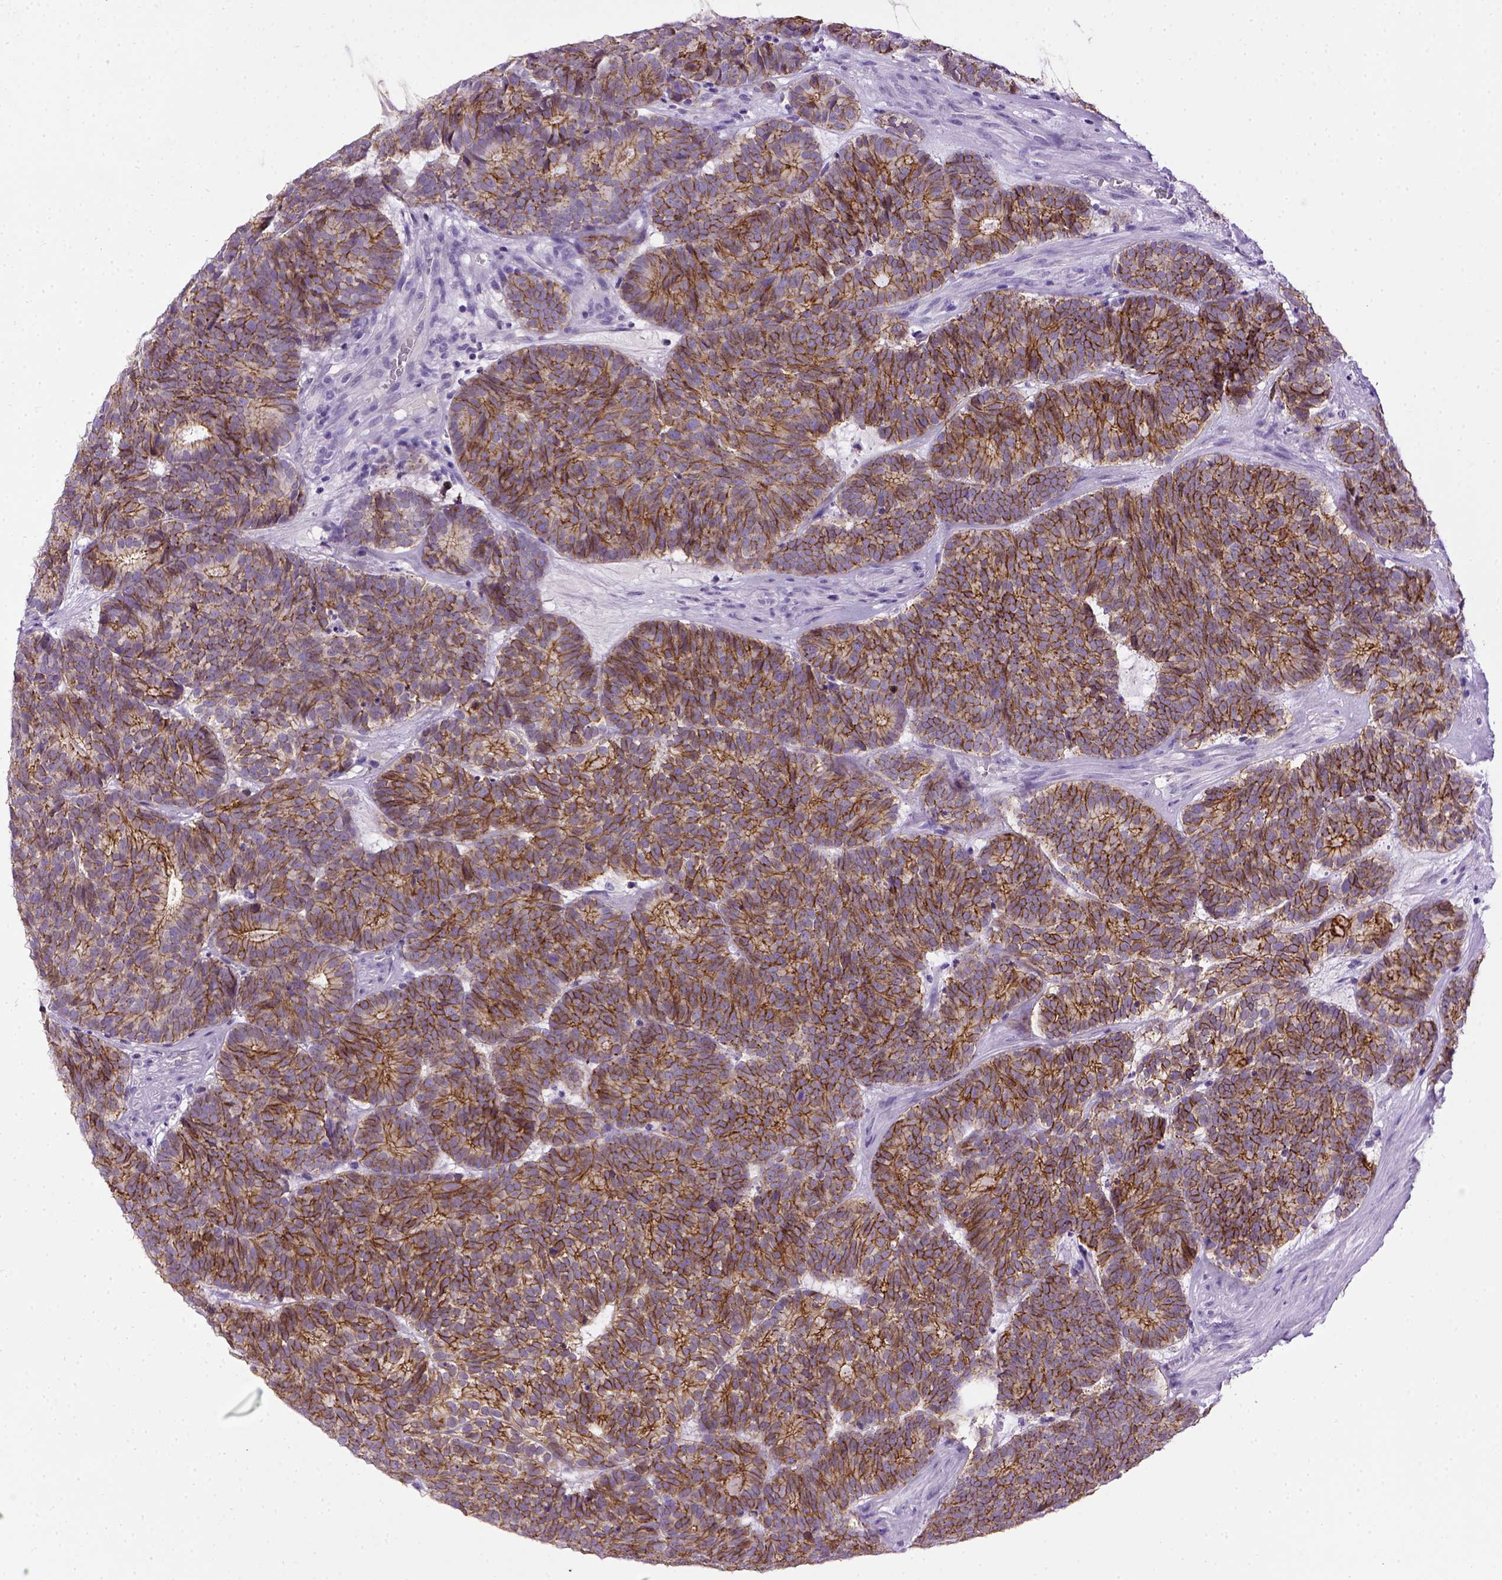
{"staining": {"intensity": "moderate", "quantity": ">75%", "location": "cytoplasmic/membranous"}, "tissue": "head and neck cancer", "cell_type": "Tumor cells", "image_type": "cancer", "snomed": [{"axis": "morphology", "description": "Adenocarcinoma, NOS"}, {"axis": "topography", "description": "Head-Neck"}], "caption": "The histopathology image reveals staining of adenocarcinoma (head and neck), revealing moderate cytoplasmic/membranous protein staining (brown color) within tumor cells. (Brightfield microscopy of DAB IHC at high magnification).", "gene": "CDH1", "patient": {"sex": "female", "age": 81}}